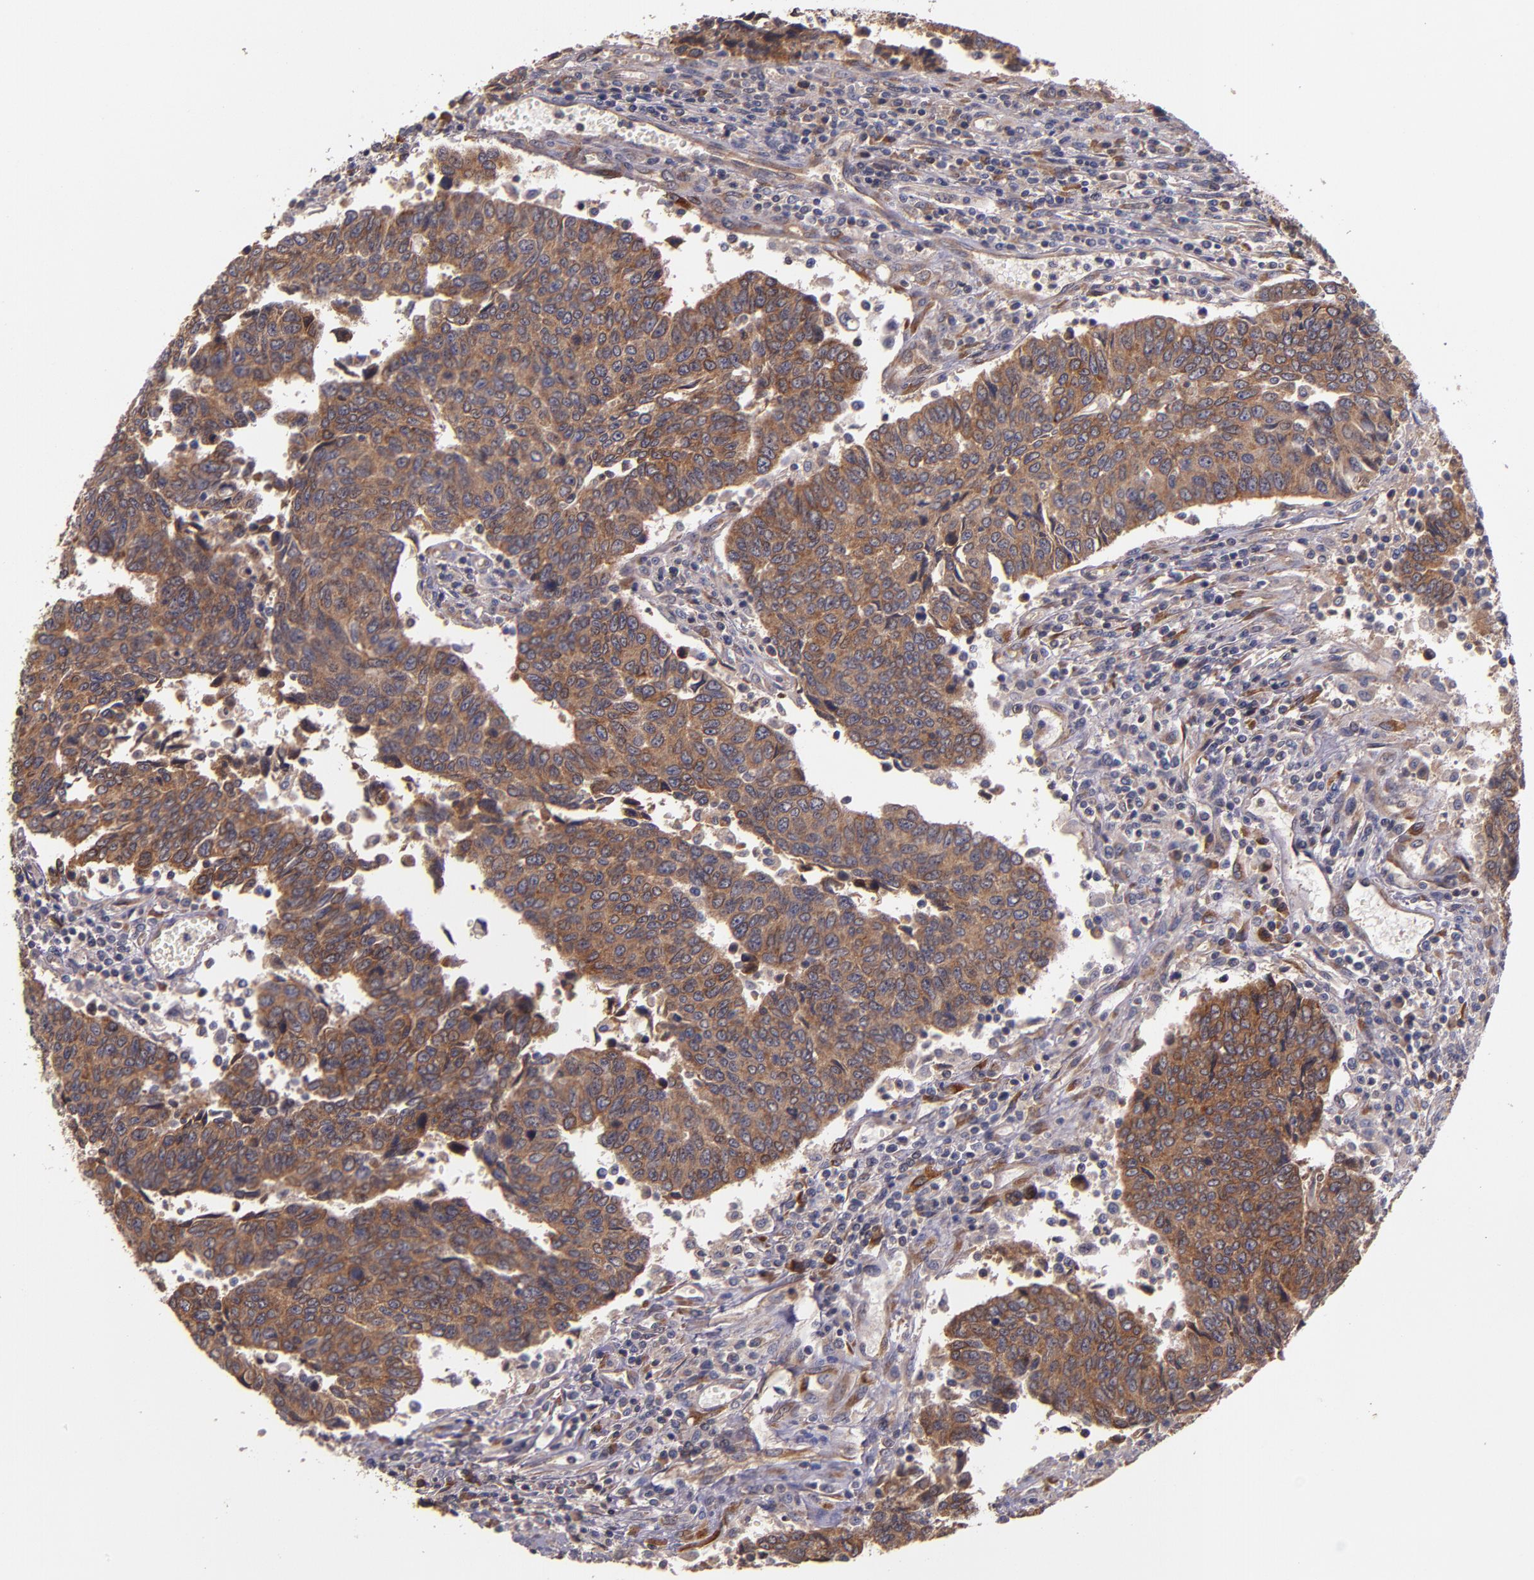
{"staining": {"intensity": "moderate", "quantity": ">75%", "location": "cytoplasmic/membranous"}, "tissue": "urothelial cancer", "cell_type": "Tumor cells", "image_type": "cancer", "snomed": [{"axis": "morphology", "description": "Urothelial carcinoma, High grade"}, {"axis": "topography", "description": "Urinary bladder"}], "caption": "Immunohistochemistry staining of urothelial cancer, which reveals medium levels of moderate cytoplasmic/membranous expression in approximately >75% of tumor cells indicating moderate cytoplasmic/membranous protein expression. The staining was performed using DAB (brown) for protein detection and nuclei were counterstained in hematoxylin (blue).", "gene": "PRAF2", "patient": {"sex": "male", "age": 86}}